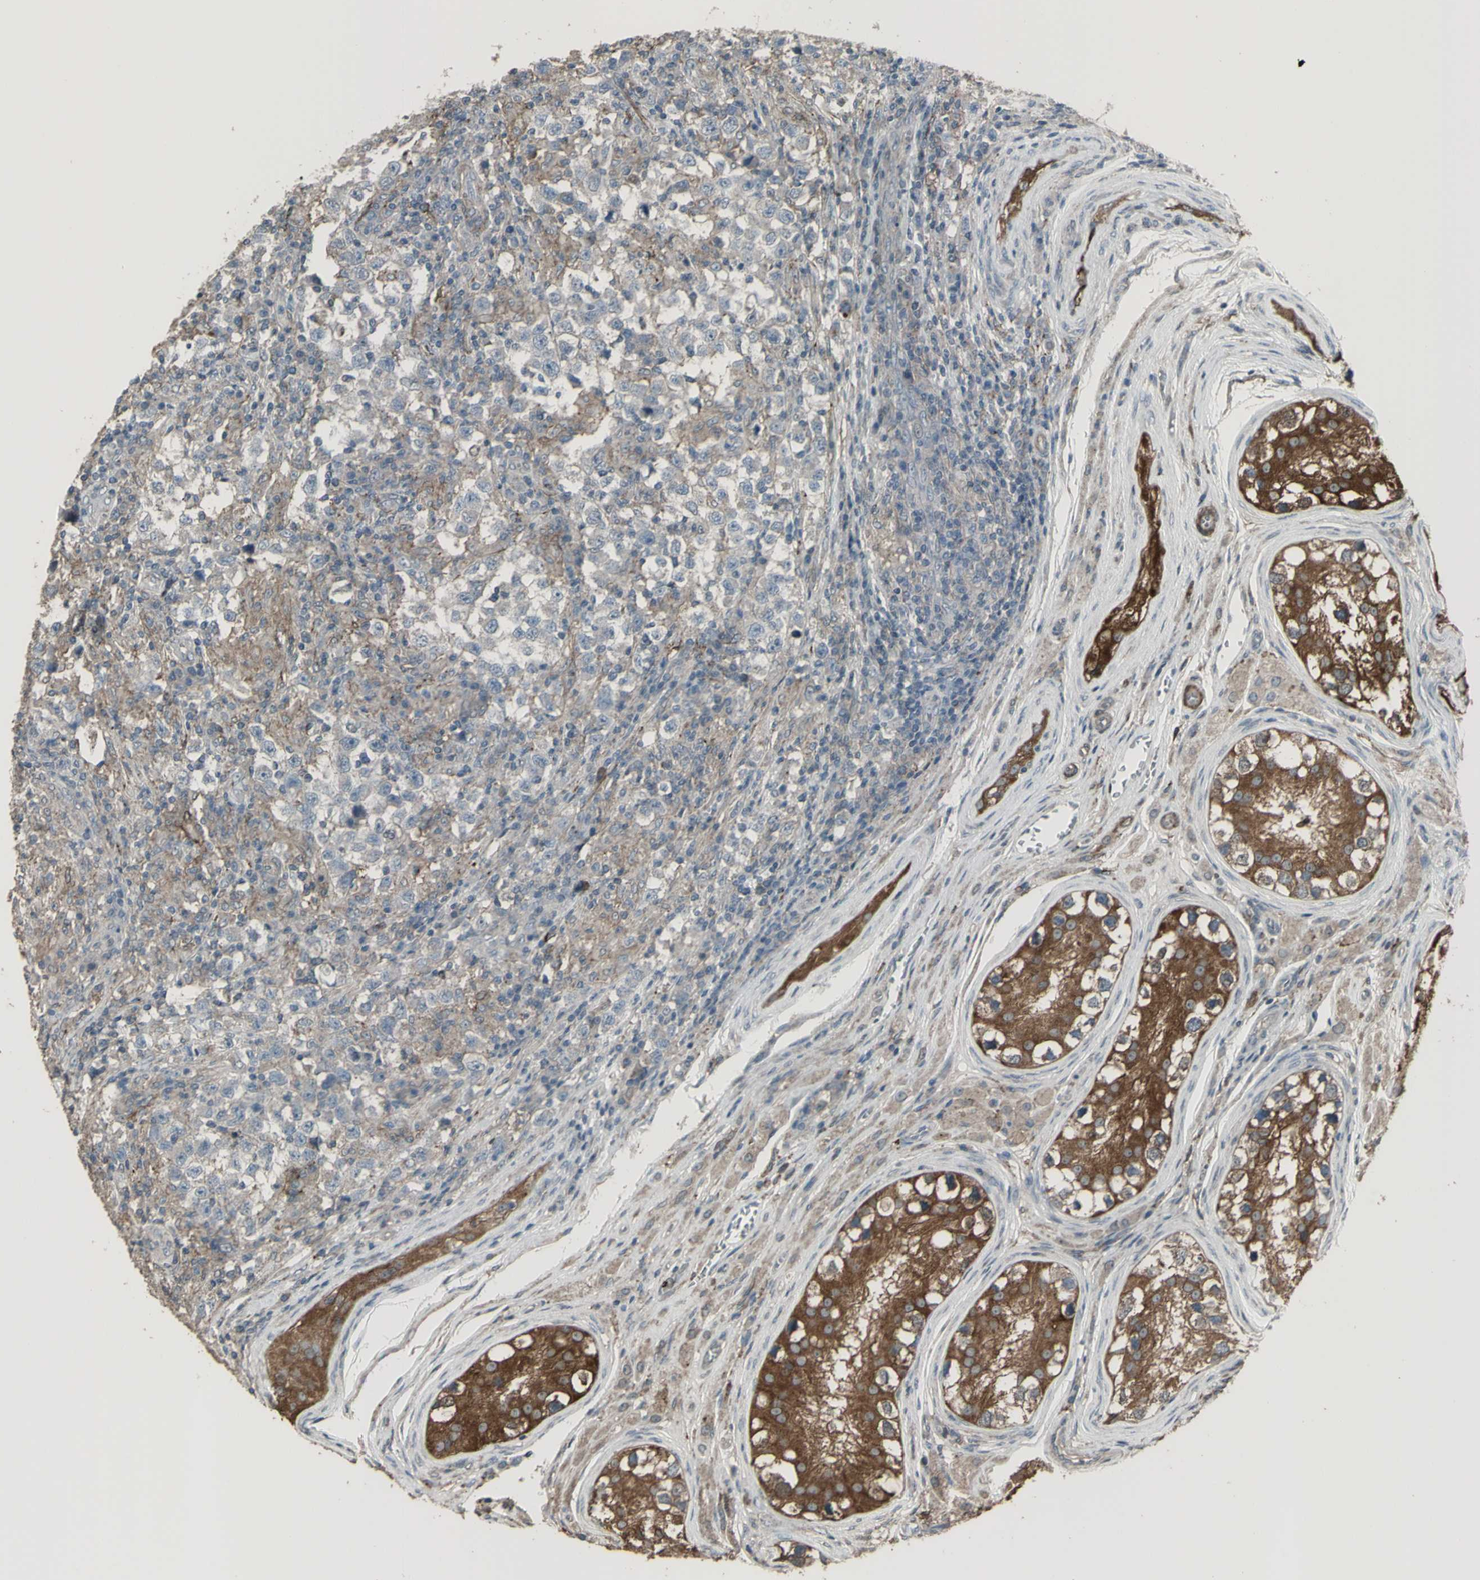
{"staining": {"intensity": "weak", "quantity": "25%-75%", "location": "cytoplasmic/membranous"}, "tissue": "testis cancer", "cell_type": "Tumor cells", "image_type": "cancer", "snomed": [{"axis": "morphology", "description": "Carcinoma, Embryonal, NOS"}, {"axis": "topography", "description": "Testis"}], "caption": "Weak cytoplasmic/membranous protein staining is seen in about 25%-75% of tumor cells in testis cancer (embryonal carcinoma).", "gene": "SMO", "patient": {"sex": "male", "age": 21}}